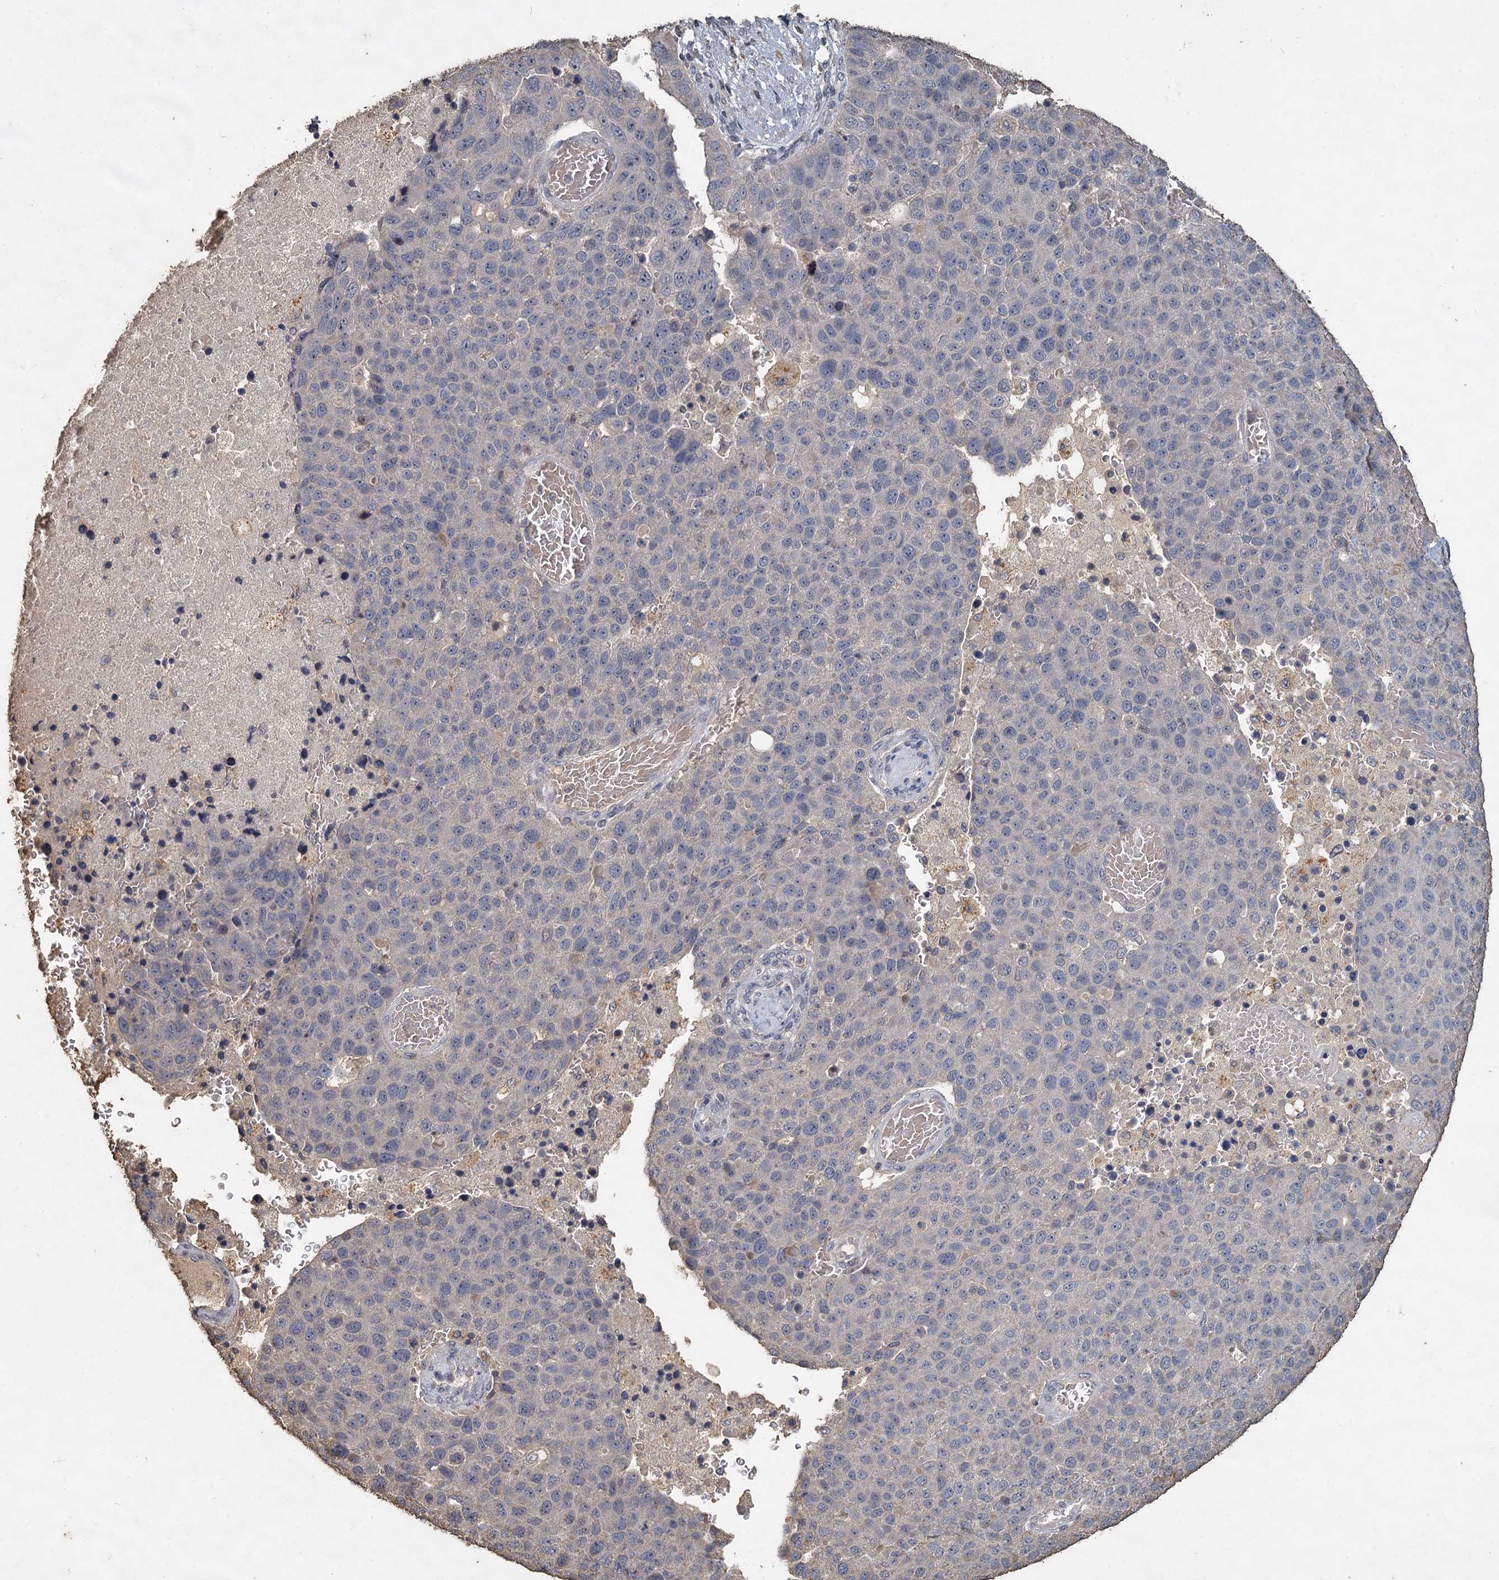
{"staining": {"intensity": "negative", "quantity": "none", "location": "none"}, "tissue": "pancreatic cancer", "cell_type": "Tumor cells", "image_type": "cancer", "snomed": [{"axis": "morphology", "description": "Adenocarcinoma, NOS"}, {"axis": "topography", "description": "Pancreas"}], "caption": "The immunohistochemistry (IHC) histopathology image has no significant expression in tumor cells of pancreatic cancer (adenocarcinoma) tissue.", "gene": "CCDC61", "patient": {"sex": "female", "age": 61}}